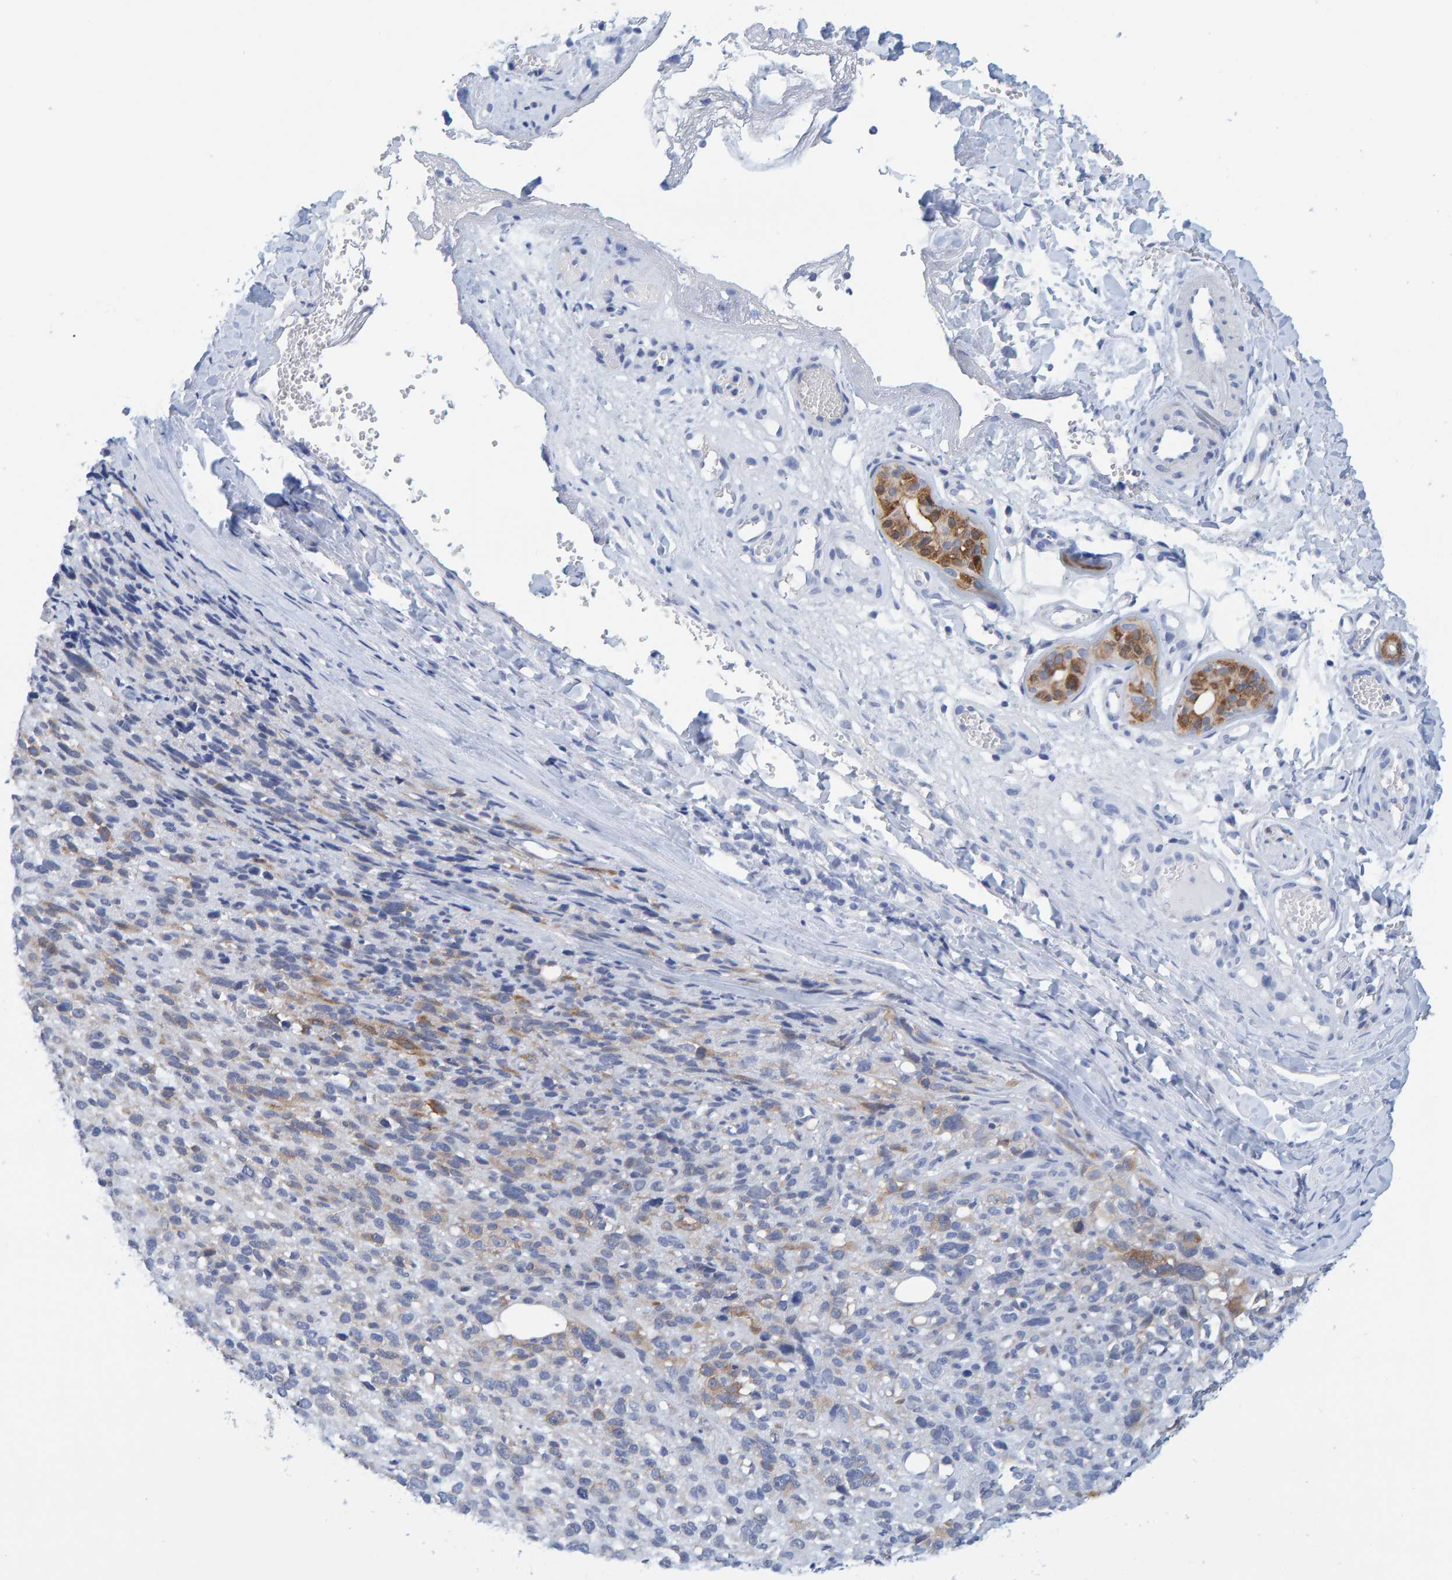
{"staining": {"intensity": "weak", "quantity": "25%-75%", "location": "cytoplasmic/membranous"}, "tissue": "melanoma", "cell_type": "Tumor cells", "image_type": "cancer", "snomed": [{"axis": "morphology", "description": "Malignant melanoma, NOS"}, {"axis": "topography", "description": "Skin"}], "caption": "IHC histopathology image of human melanoma stained for a protein (brown), which demonstrates low levels of weak cytoplasmic/membranous expression in about 25%-75% of tumor cells.", "gene": "KLHL11", "patient": {"sex": "female", "age": 55}}